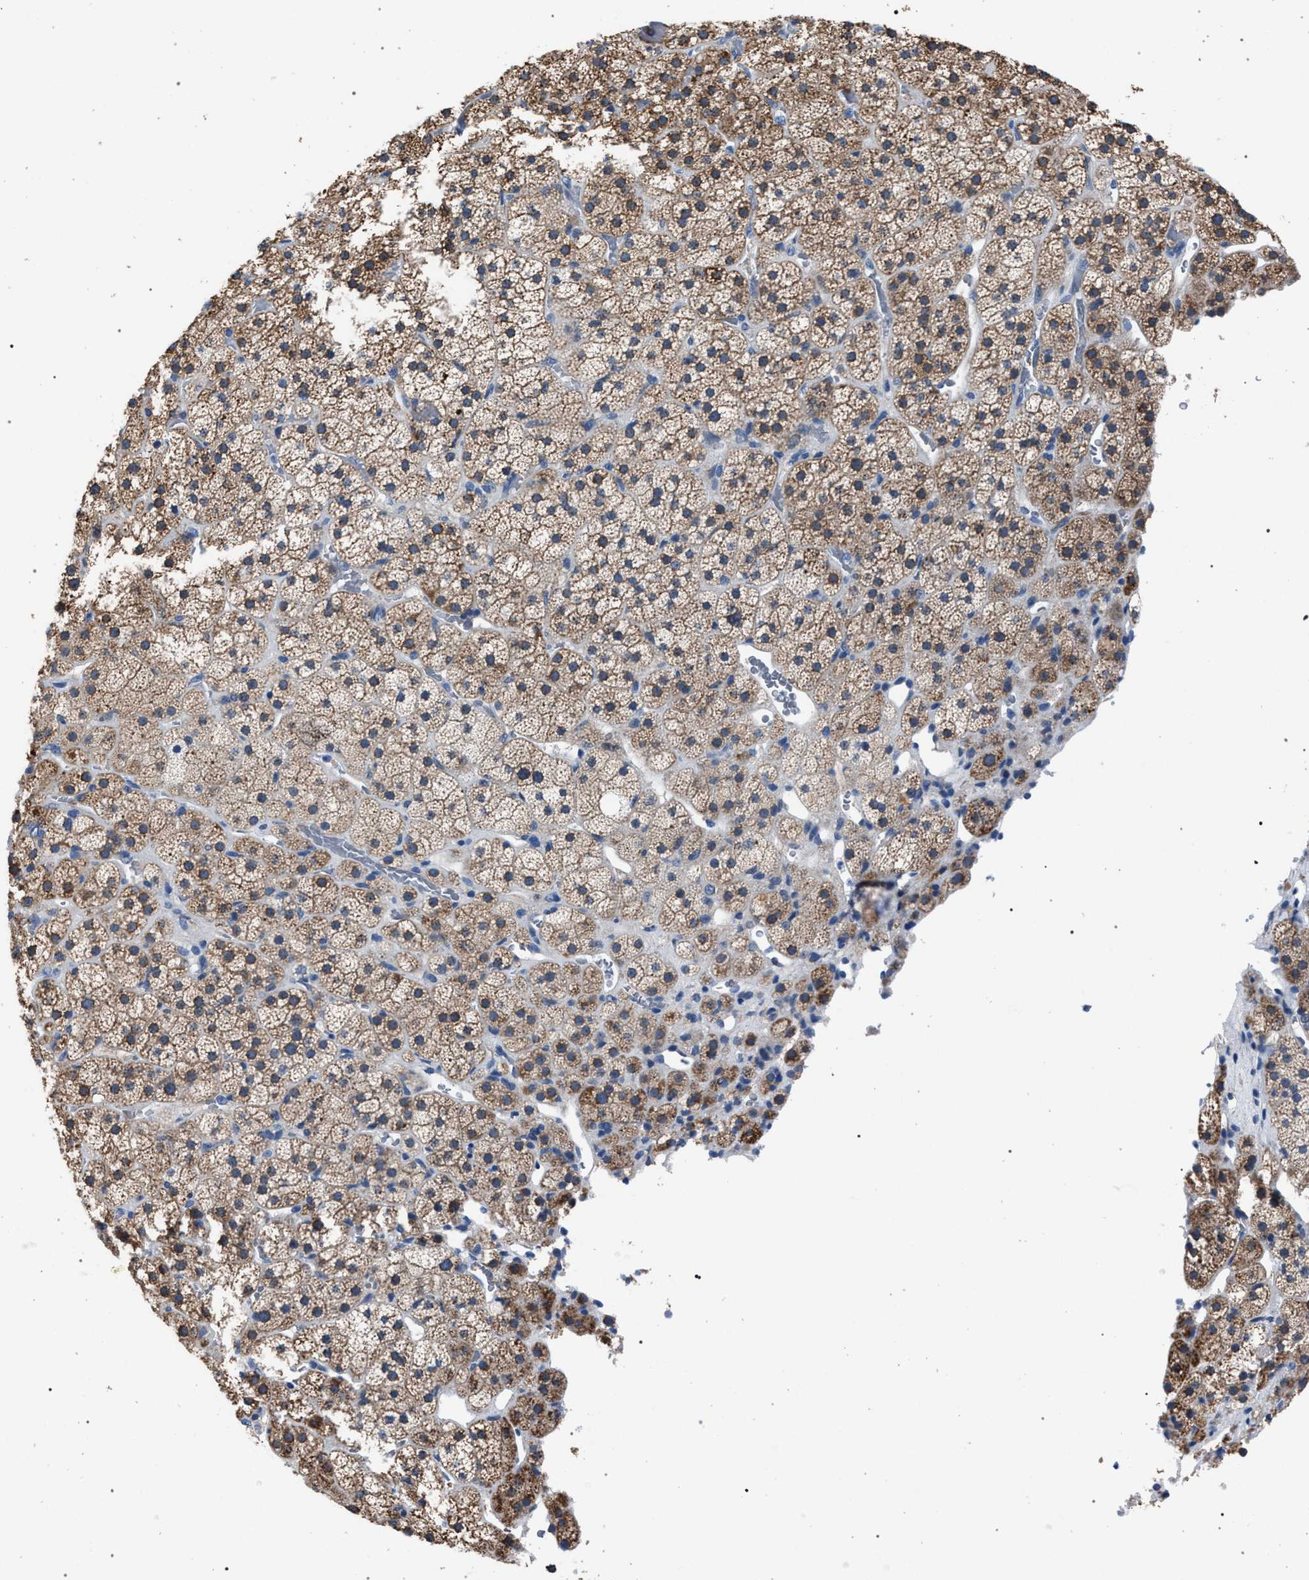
{"staining": {"intensity": "moderate", "quantity": ">75%", "location": "cytoplasmic/membranous"}, "tissue": "adrenal gland", "cell_type": "Glandular cells", "image_type": "normal", "snomed": [{"axis": "morphology", "description": "Normal tissue, NOS"}, {"axis": "topography", "description": "Adrenal gland"}], "caption": "Immunohistochemical staining of benign adrenal gland reveals medium levels of moderate cytoplasmic/membranous staining in about >75% of glandular cells. (brown staining indicates protein expression, while blue staining denotes nuclei).", "gene": "CRYZ", "patient": {"sex": "male", "age": 57}}